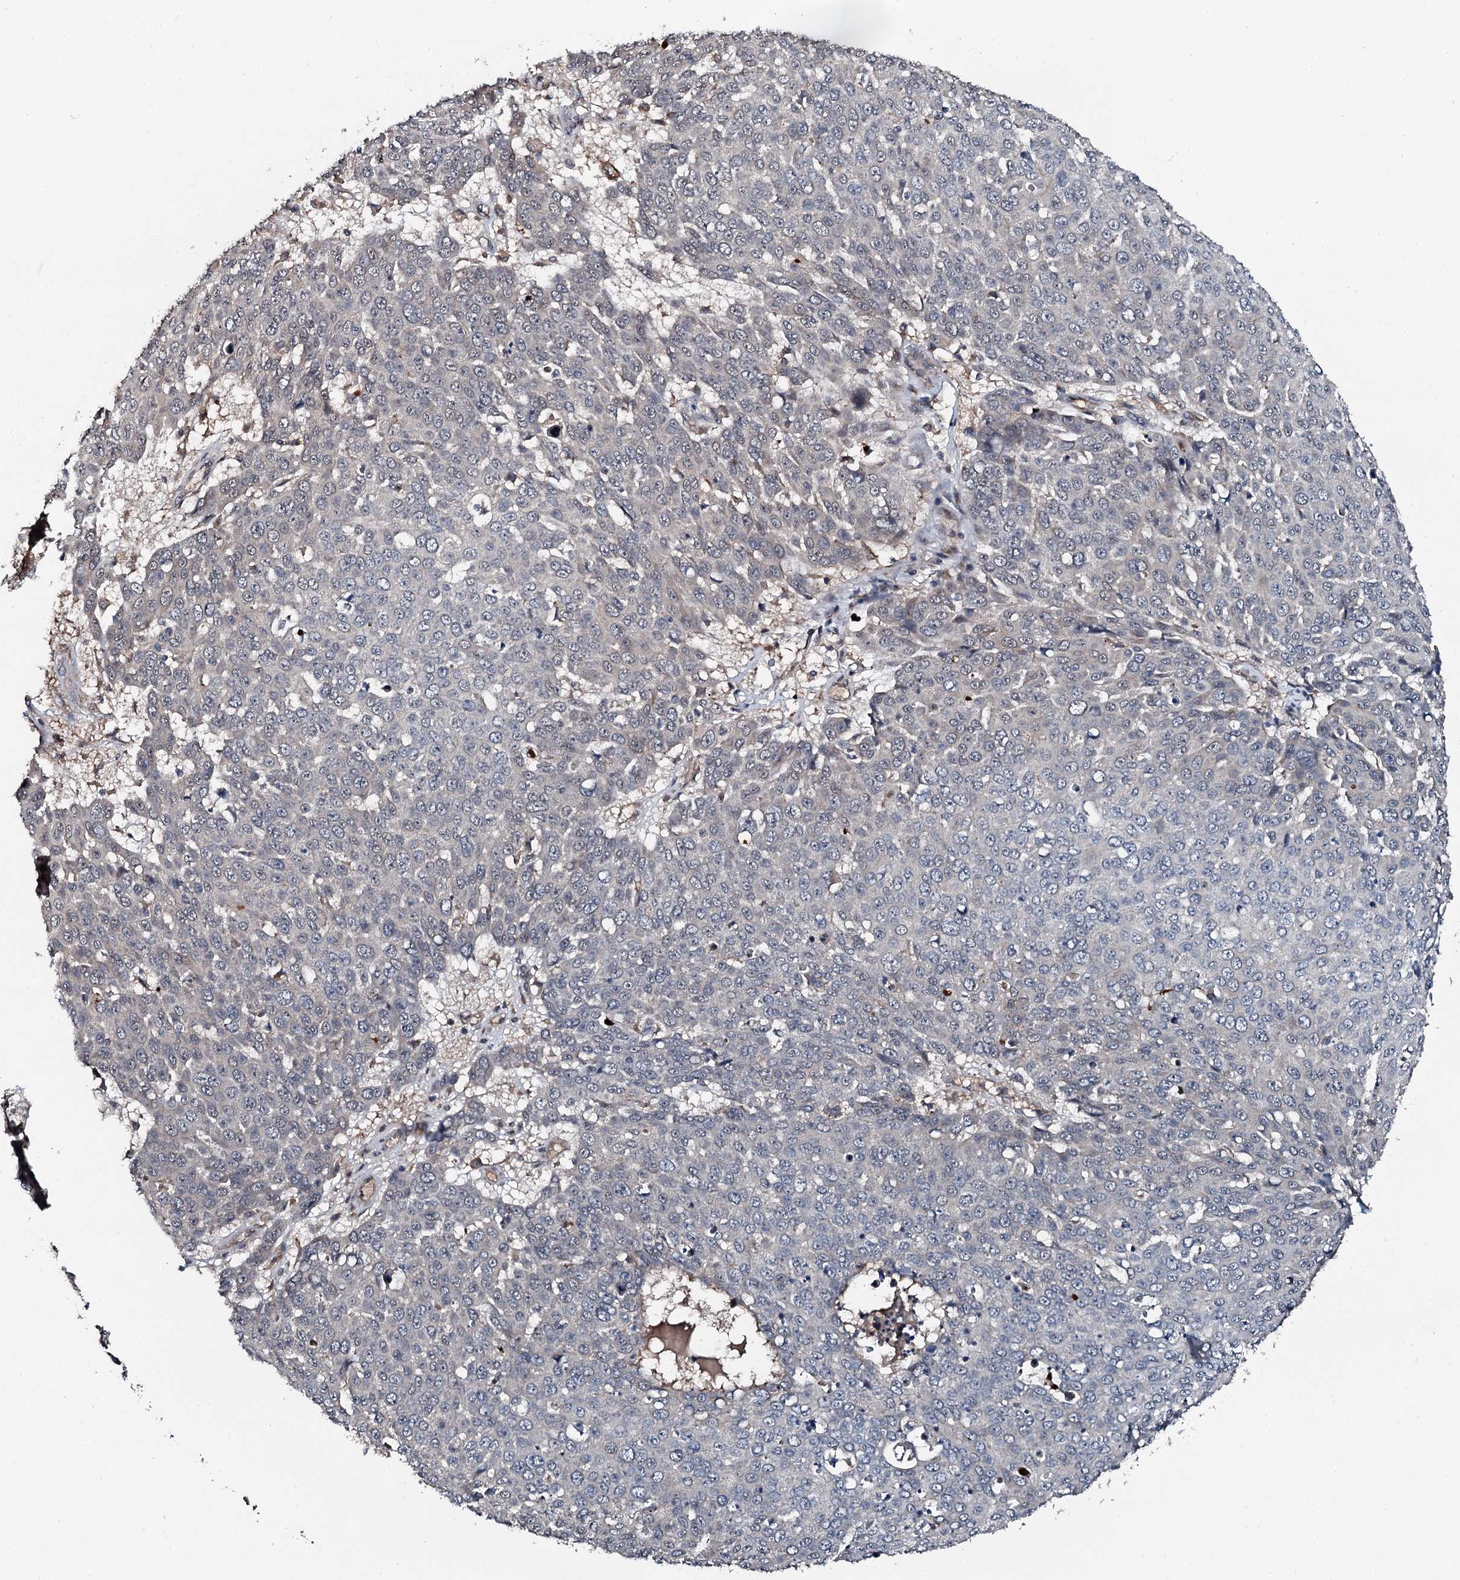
{"staining": {"intensity": "weak", "quantity": "<25%", "location": "nuclear"}, "tissue": "skin cancer", "cell_type": "Tumor cells", "image_type": "cancer", "snomed": [{"axis": "morphology", "description": "Squamous cell carcinoma, NOS"}, {"axis": "topography", "description": "Skin"}], "caption": "Histopathology image shows no protein expression in tumor cells of skin cancer tissue. (DAB (3,3'-diaminobenzidine) immunohistochemistry with hematoxylin counter stain).", "gene": "FLYWCH1", "patient": {"sex": "male", "age": 71}}